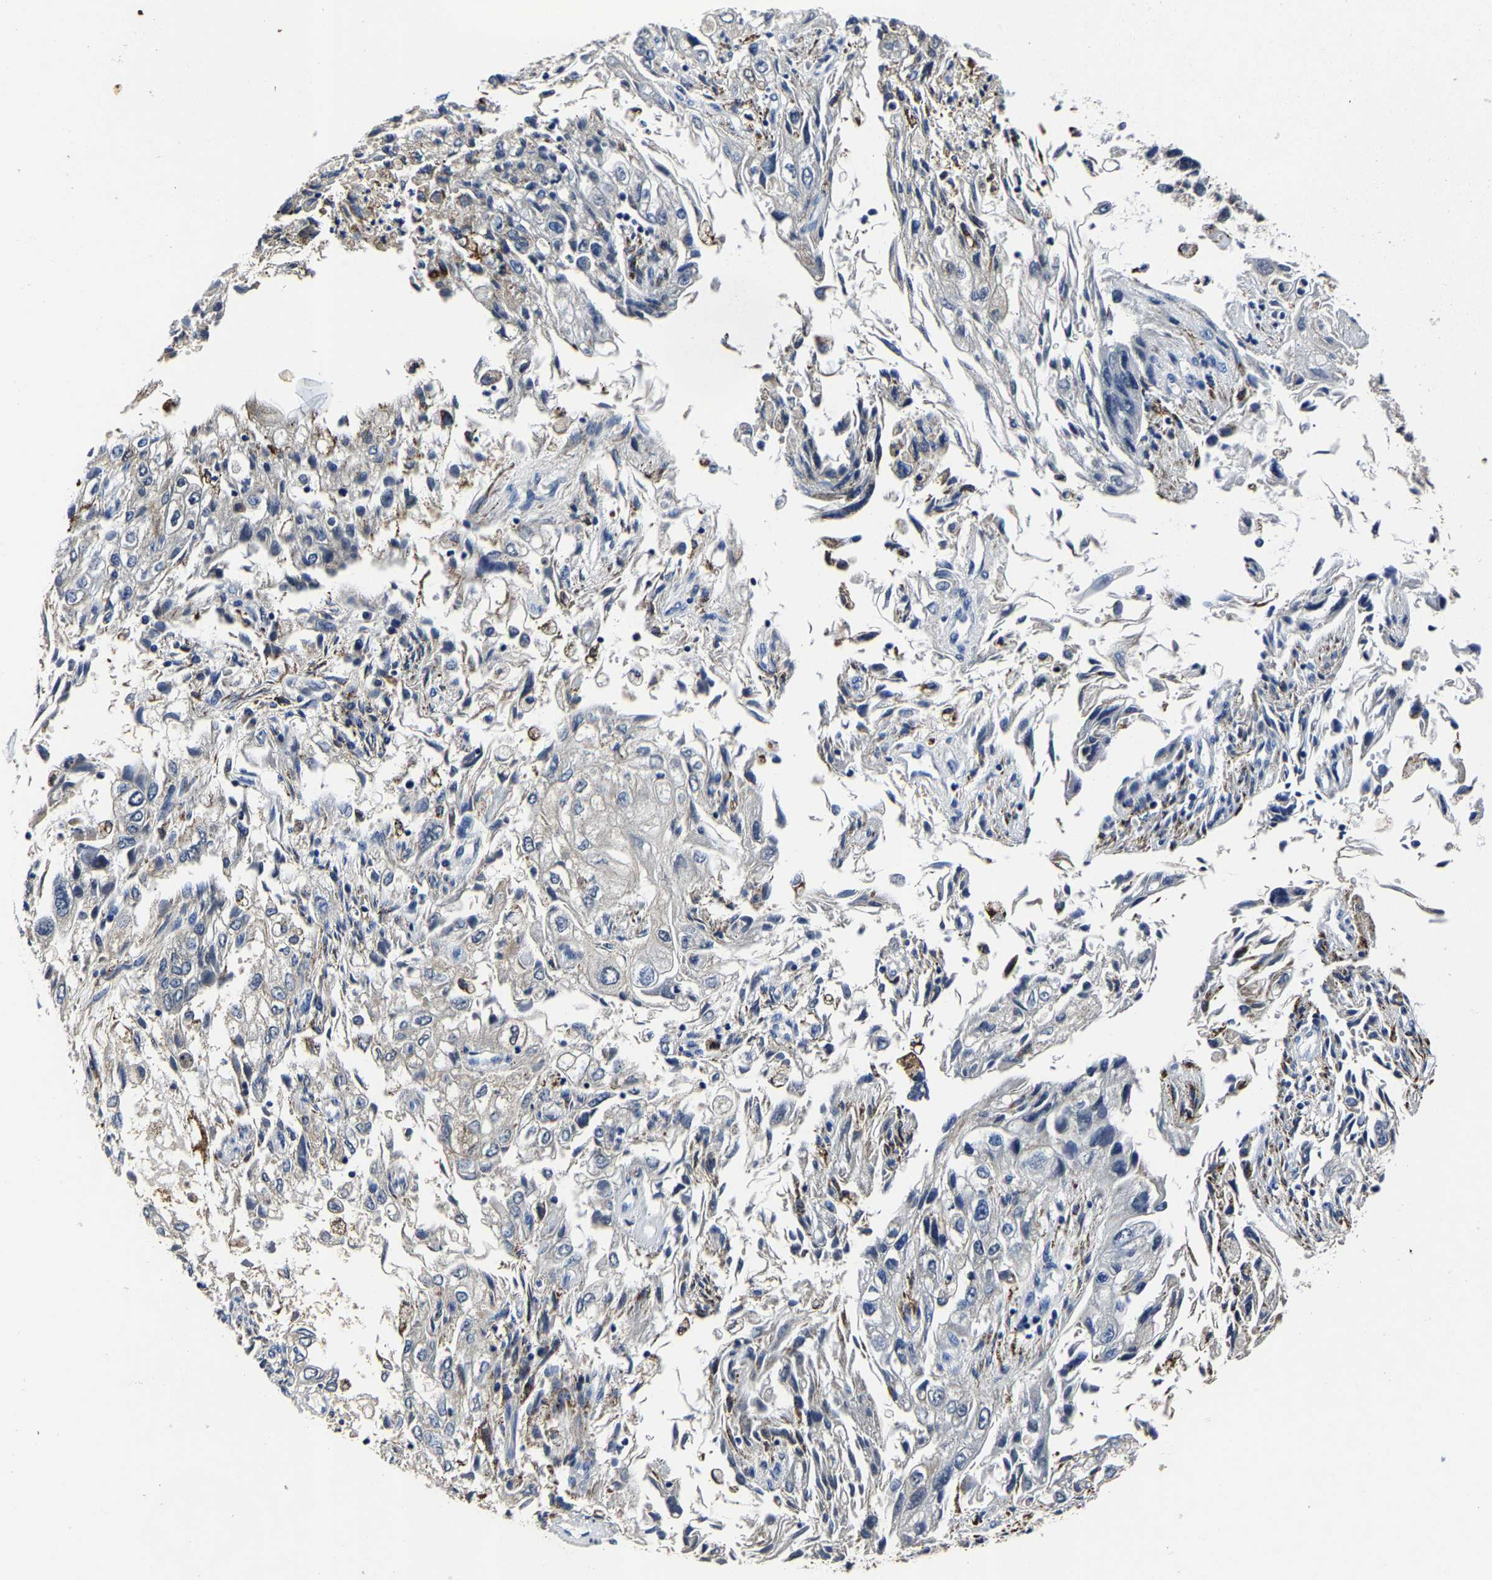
{"staining": {"intensity": "weak", "quantity": "<25%", "location": "cytoplasmic/membranous"}, "tissue": "endometrial cancer", "cell_type": "Tumor cells", "image_type": "cancer", "snomed": [{"axis": "morphology", "description": "Adenocarcinoma, NOS"}, {"axis": "topography", "description": "Endometrium"}], "caption": "Endometrial cancer (adenocarcinoma) was stained to show a protein in brown. There is no significant staining in tumor cells. (DAB immunohistochemistry, high magnification).", "gene": "PSPH", "patient": {"sex": "female", "age": 49}}